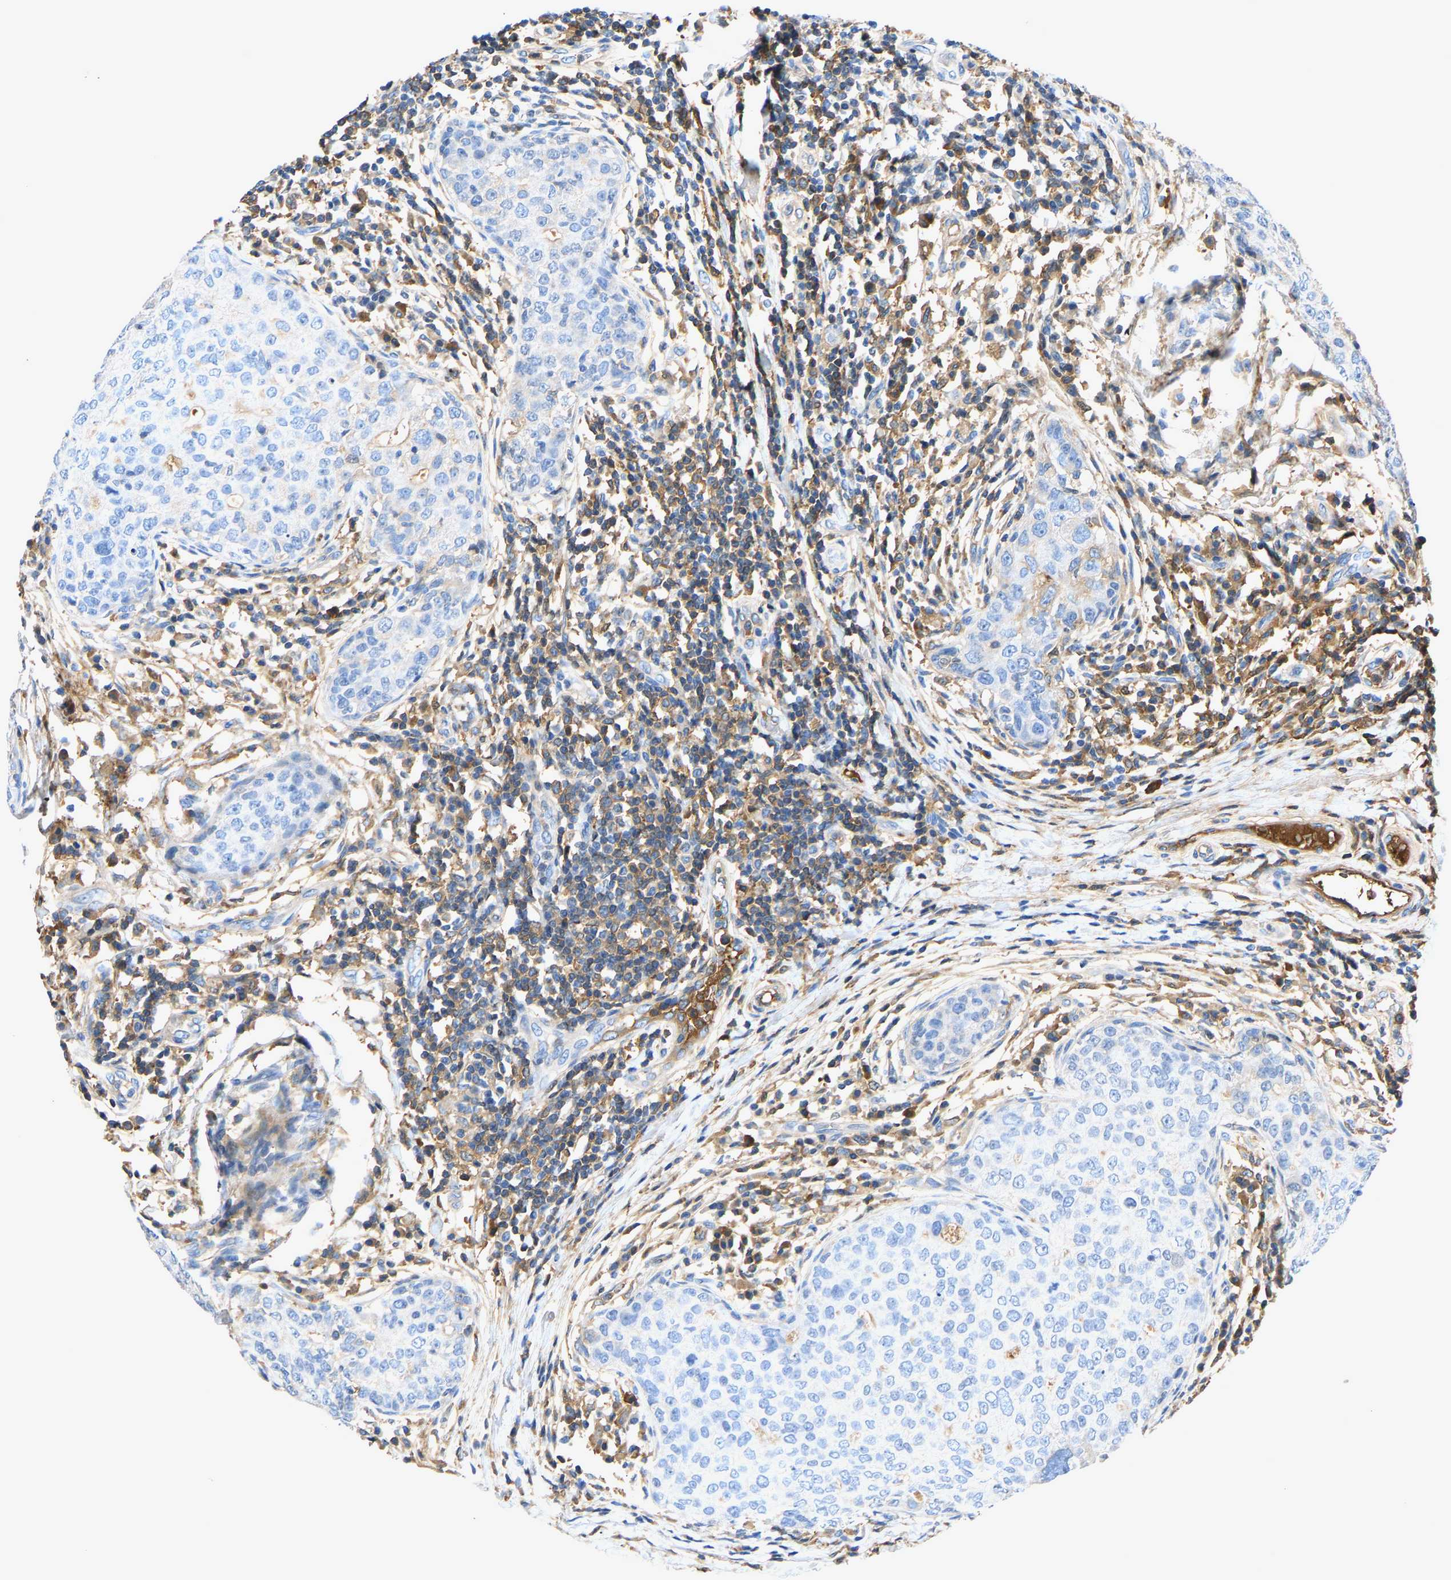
{"staining": {"intensity": "weak", "quantity": "25%-75%", "location": "cytoplasmic/membranous"}, "tissue": "breast cancer", "cell_type": "Tumor cells", "image_type": "cancer", "snomed": [{"axis": "morphology", "description": "Duct carcinoma"}, {"axis": "topography", "description": "Breast"}], "caption": "Immunohistochemistry micrograph of intraductal carcinoma (breast) stained for a protein (brown), which demonstrates low levels of weak cytoplasmic/membranous staining in approximately 25%-75% of tumor cells.", "gene": "STC1", "patient": {"sex": "female", "age": 27}}